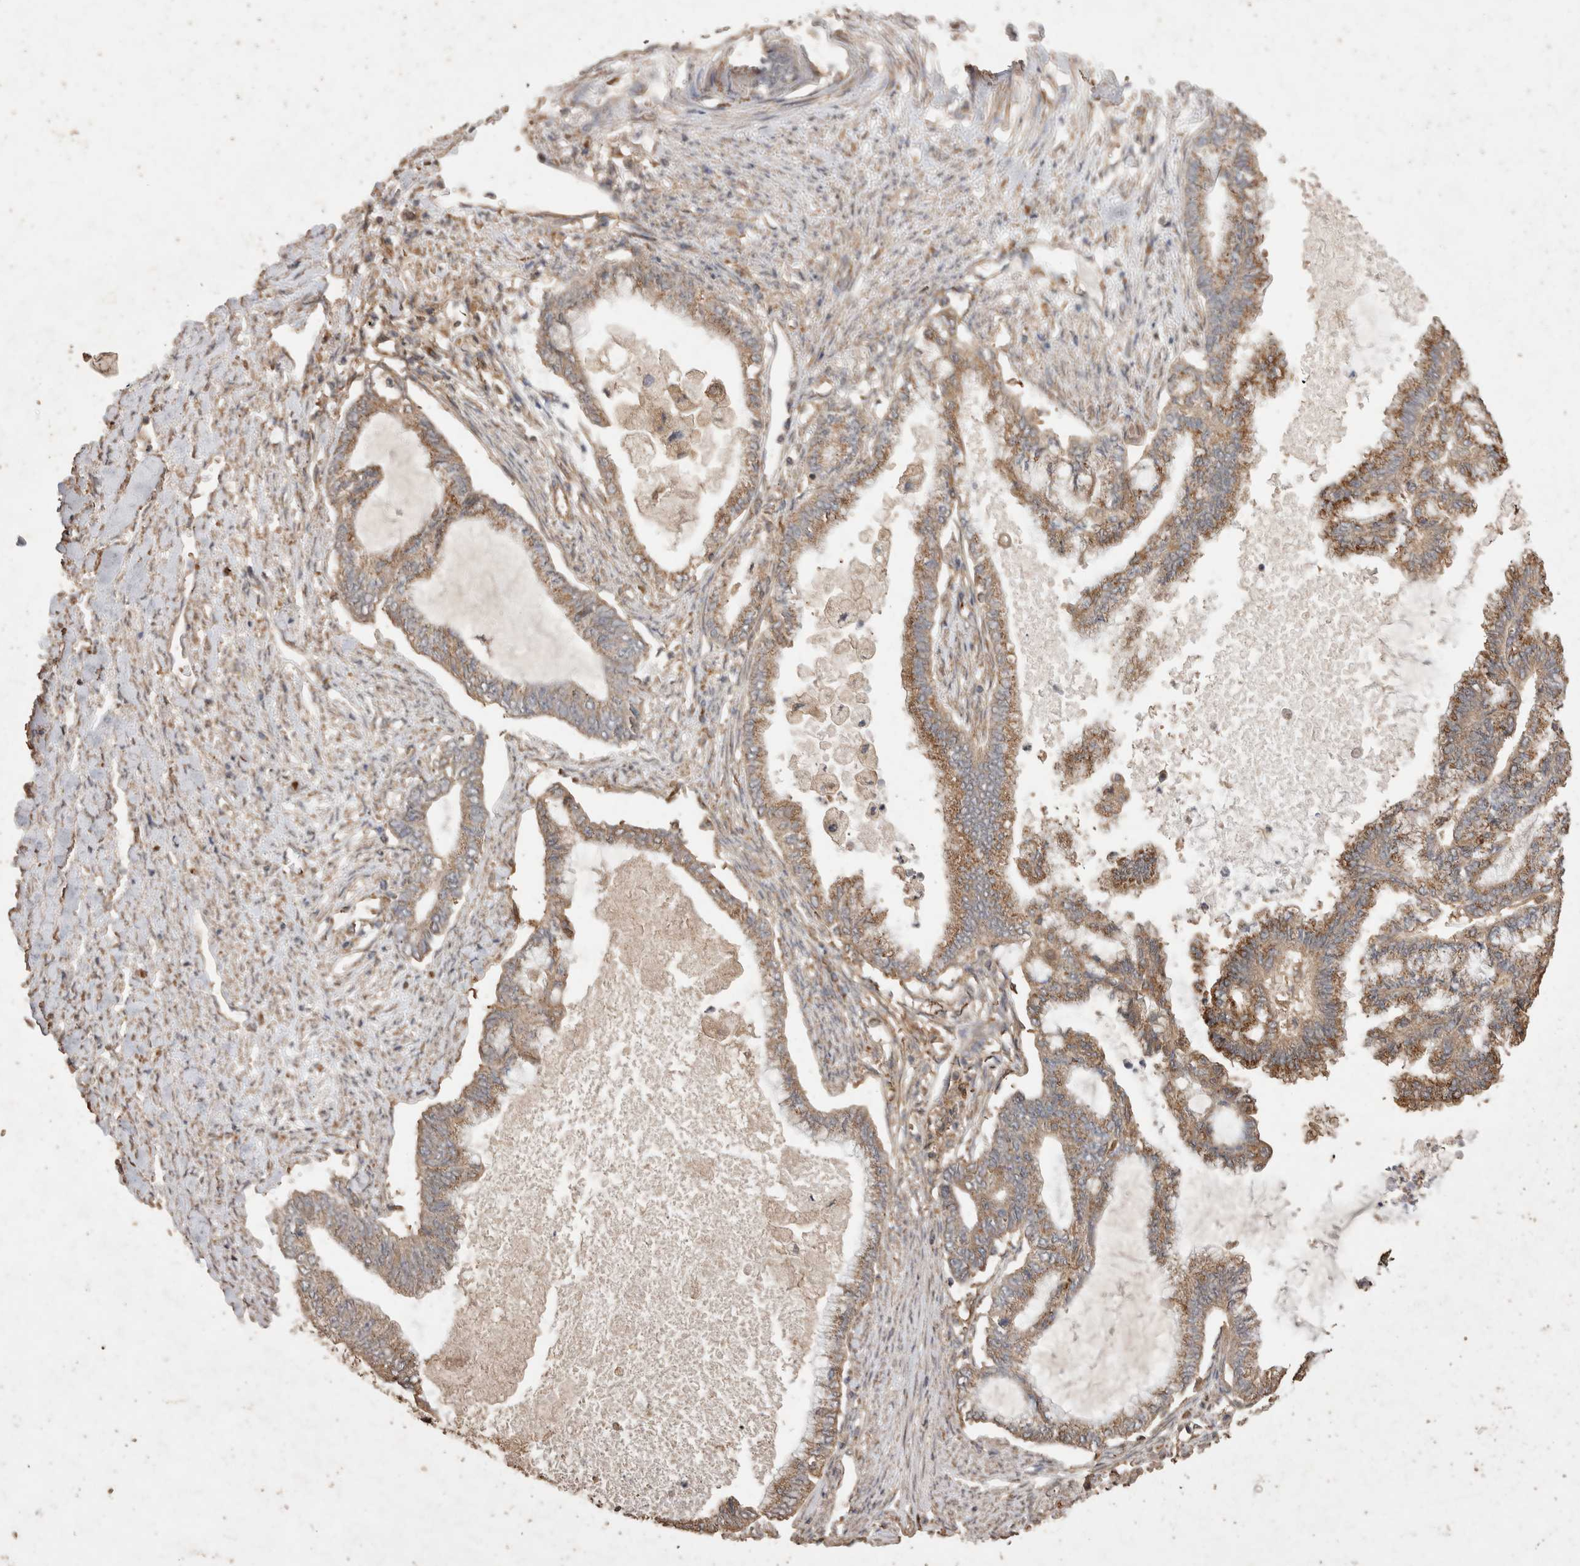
{"staining": {"intensity": "moderate", "quantity": ">75%", "location": "cytoplasmic/membranous"}, "tissue": "endometrial cancer", "cell_type": "Tumor cells", "image_type": "cancer", "snomed": [{"axis": "morphology", "description": "Adenocarcinoma, NOS"}, {"axis": "topography", "description": "Endometrium"}], "caption": "Immunohistochemical staining of human adenocarcinoma (endometrial) displays medium levels of moderate cytoplasmic/membranous protein staining in approximately >75% of tumor cells.", "gene": "SNX31", "patient": {"sex": "female", "age": 86}}